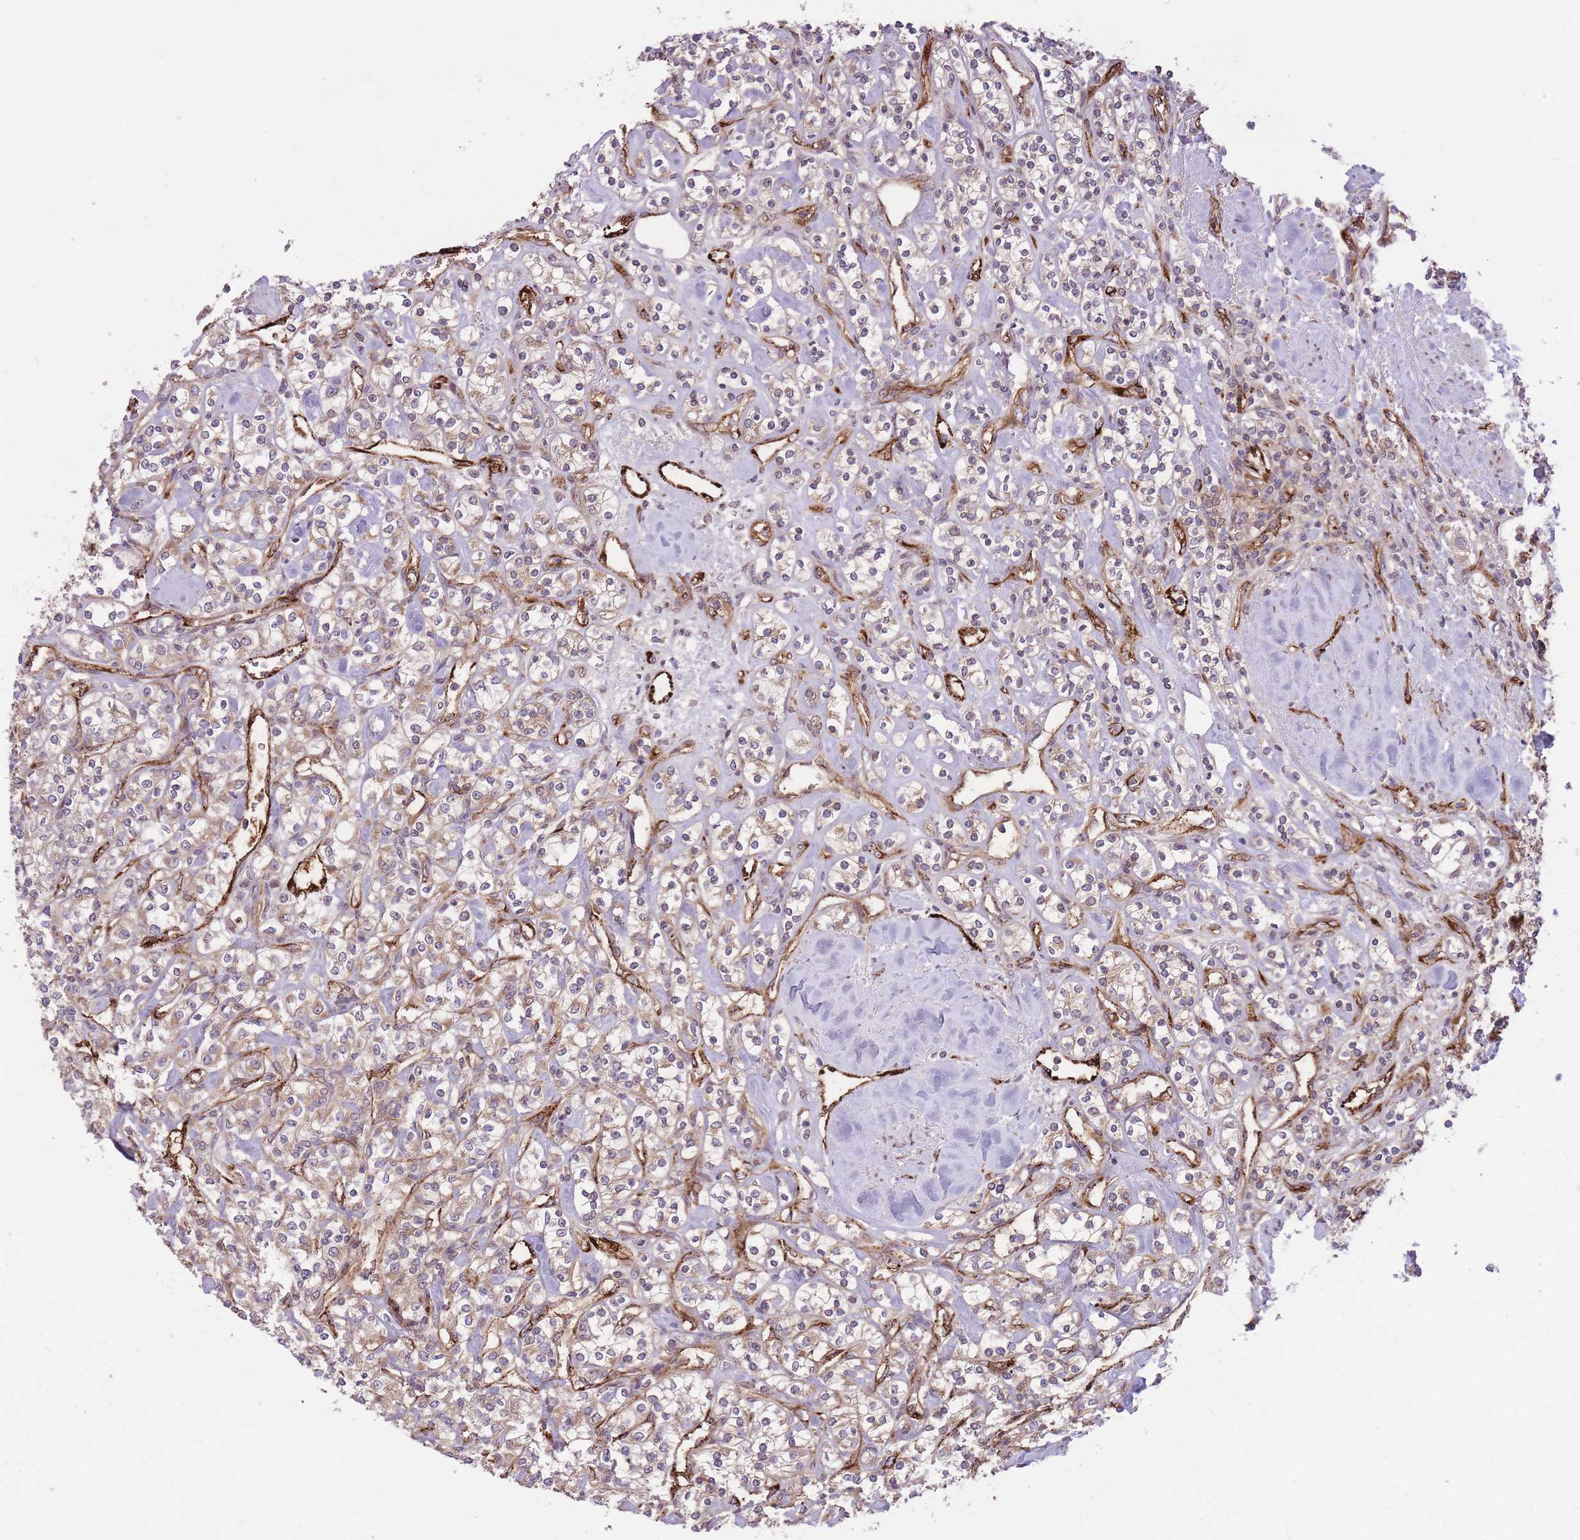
{"staining": {"intensity": "weak", "quantity": "<25%", "location": "cytoplasmic/membranous"}, "tissue": "renal cancer", "cell_type": "Tumor cells", "image_type": "cancer", "snomed": [{"axis": "morphology", "description": "Adenocarcinoma, NOS"}, {"axis": "topography", "description": "Kidney"}], "caption": "Tumor cells show no significant protein expression in renal cancer (adenocarcinoma).", "gene": "CISH", "patient": {"sex": "male", "age": 77}}